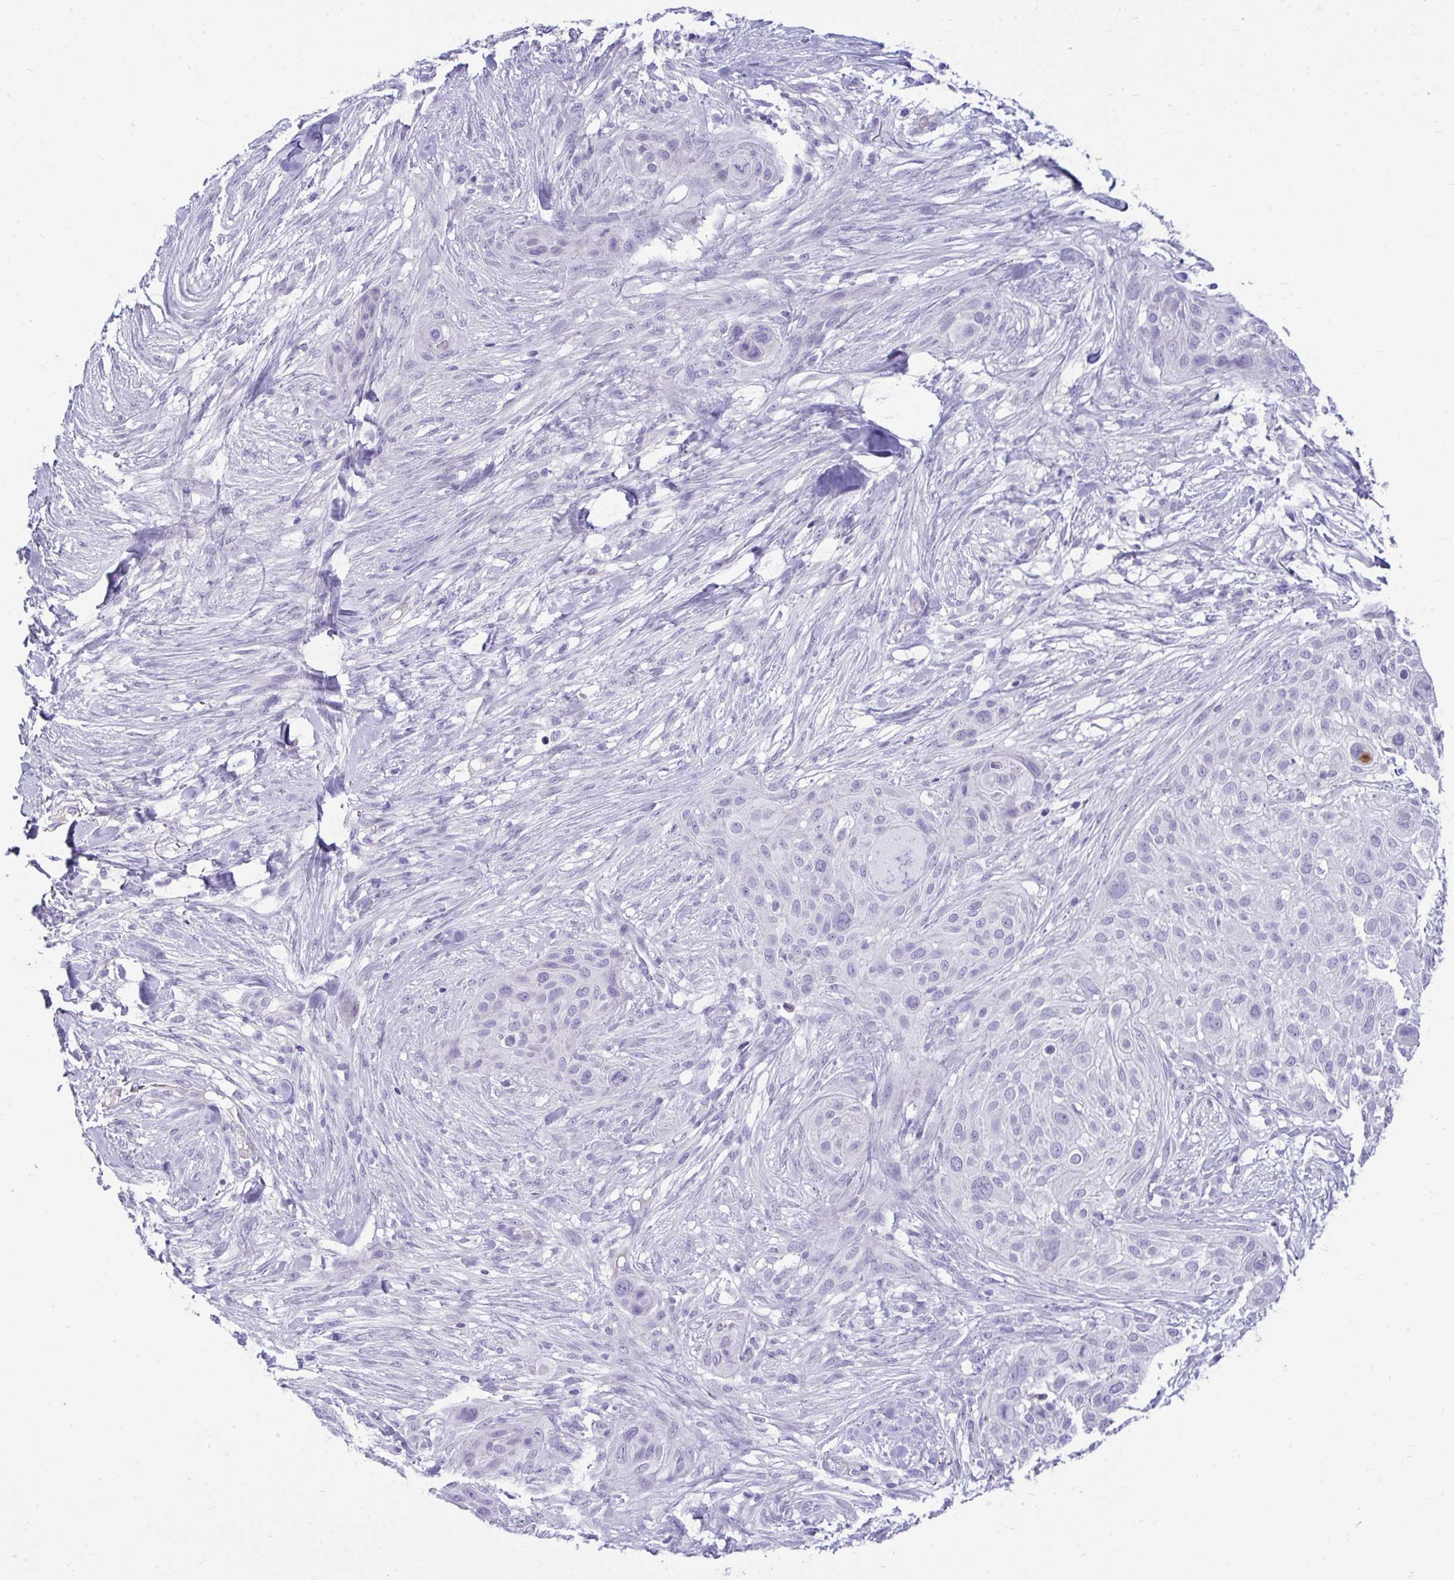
{"staining": {"intensity": "negative", "quantity": "none", "location": "none"}, "tissue": "skin cancer", "cell_type": "Tumor cells", "image_type": "cancer", "snomed": [{"axis": "morphology", "description": "Squamous cell carcinoma, NOS"}, {"axis": "topography", "description": "Skin"}], "caption": "DAB (3,3'-diaminobenzidine) immunohistochemical staining of human skin squamous cell carcinoma demonstrates no significant staining in tumor cells.", "gene": "PIGZ", "patient": {"sex": "female", "age": 87}}